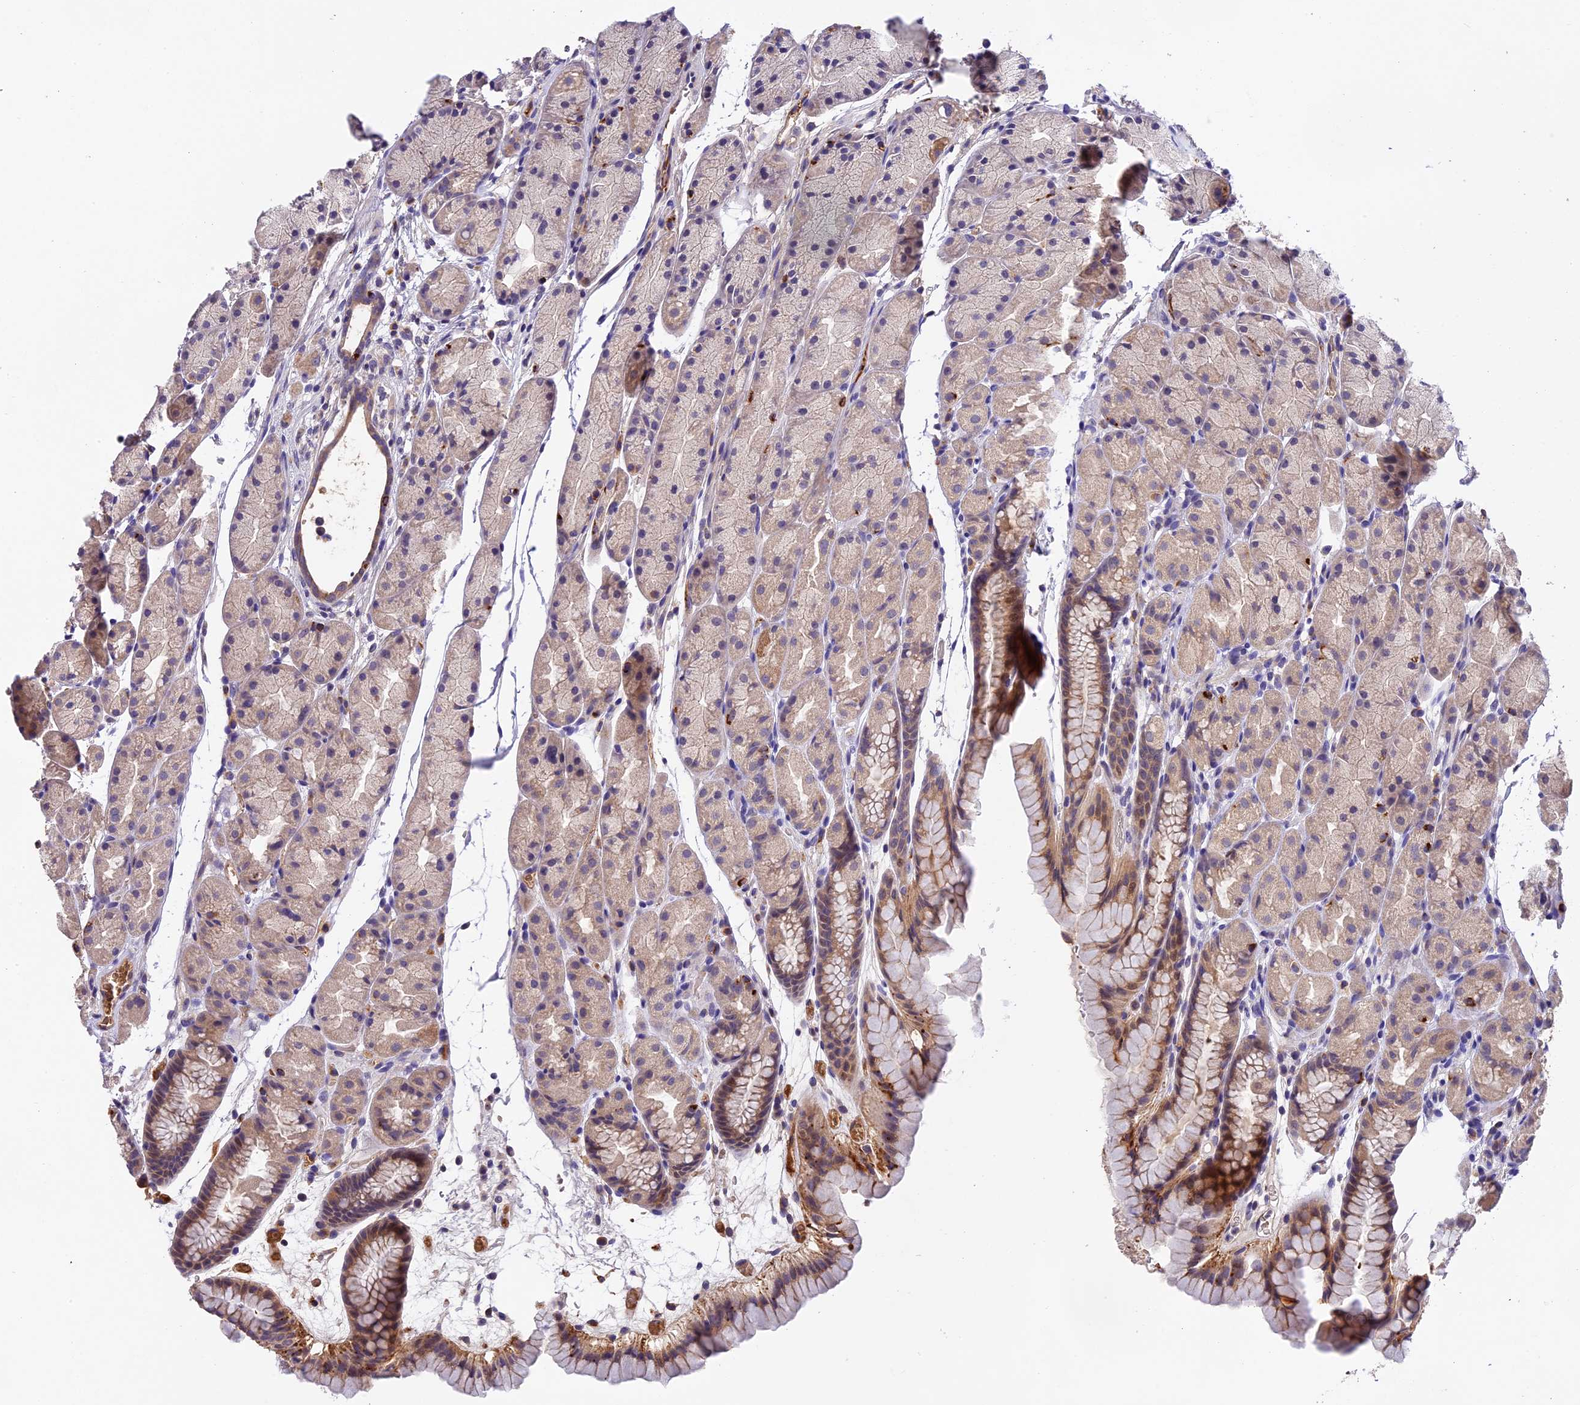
{"staining": {"intensity": "moderate", "quantity": "<25%", "location": "cytoplasmic/membranous,nuclear"}, "tissue": "stomach", "cell_type": "Glandular cells", "image_type": "normal", "snomed": [{"axis": "morphology", "description": "Normal tissue, NOS"}, {"axis": "topography", "description": "Stomach, upper"}, {"axis": "topography", "description": "Stomach"}], "caption": "Stomach stained with a brown dye shows moderate cytoplasmic/membranous,nuclear positive expression in approximately <25% of glandular cells.", "gene": "PHAF1", "patient": {"sex": "male", "age": 47}}